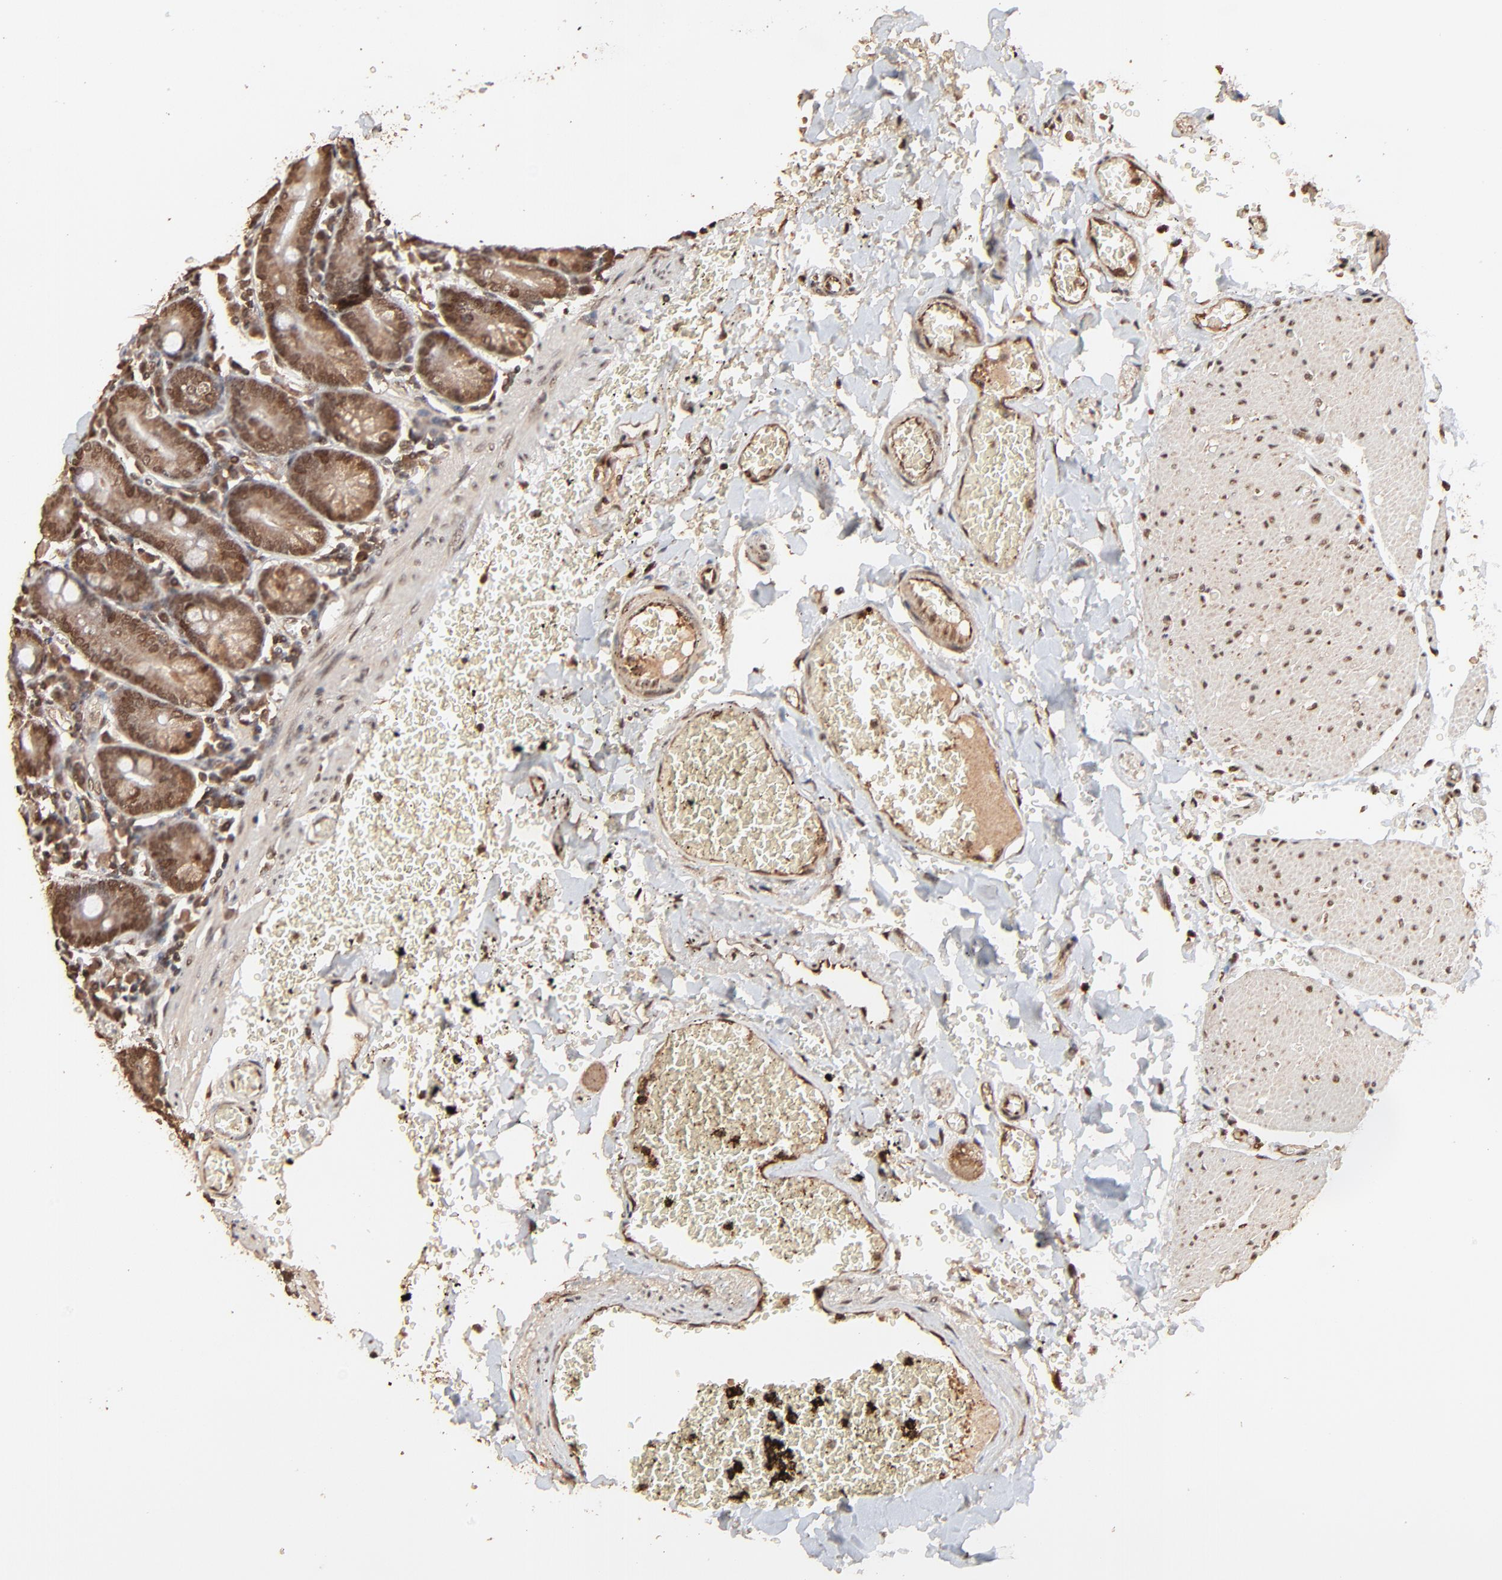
{"staining": {"intensity": "moderate", "quantity": ">75%", "location": "cytoplasmic/membranous,nuclear"}, "tissue": "small intestine", "cell_type": "Glandular cells", "image_type": "normal", "snomed": [{"axis": "morphology", "description": "Normal tissue, NOS"}, {"axis": "topography", "description": "Small intestine"}], "caption": "About >75% of glandular cells in normal small intestine show moderate cytoplasmic/membranous,nuclear protein expression as visualized by brown immunohistochemical staining.", "gene": "FAM227A", "patient": {"sex": "male", "age": 71}}